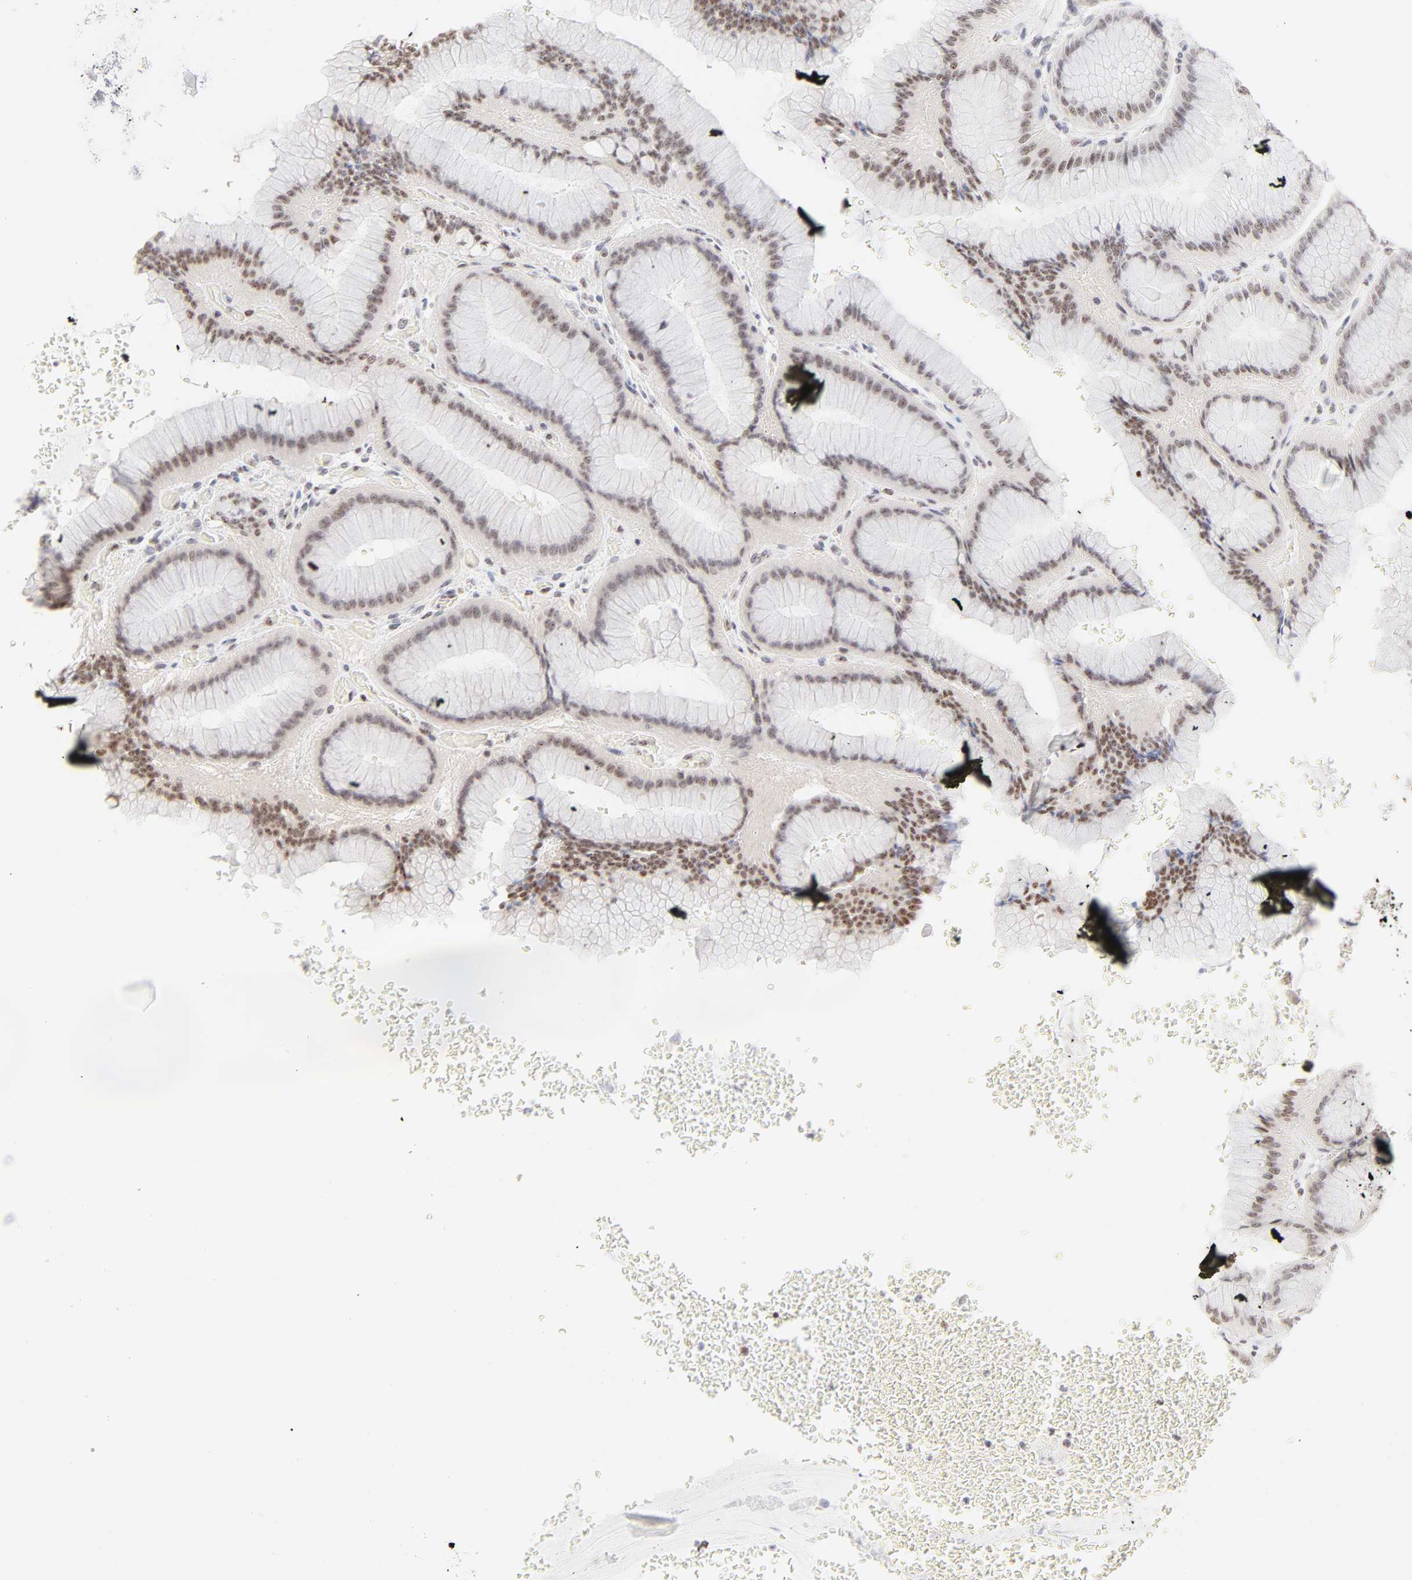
{"staining": {"intensity": "weak", "quantity": "25%-75%", "location": "nuclear"}, "tissue": "stomach", "cell_type": "Glandular cells", "image_type": "normal", "snomed": [{"axis": "morphology", "description": "Normal tissue, NOS"}, {"axis": "morphology", "description": "Adenocarcinoma, NOS"}, {"axis": "topography", "description": "Stomach"}, {"axis": "topography", "description": "Stomach, lower"}], "caption": "DAB (3,3'-diaminobenzidine) immunohistochemical staining of benign stomach demonstrates weak nuclear protein positivity in approximately 25%-75% of glandular cells.", "gene": "NFIL3", "patient": {"sex": "female", "age": 65}}